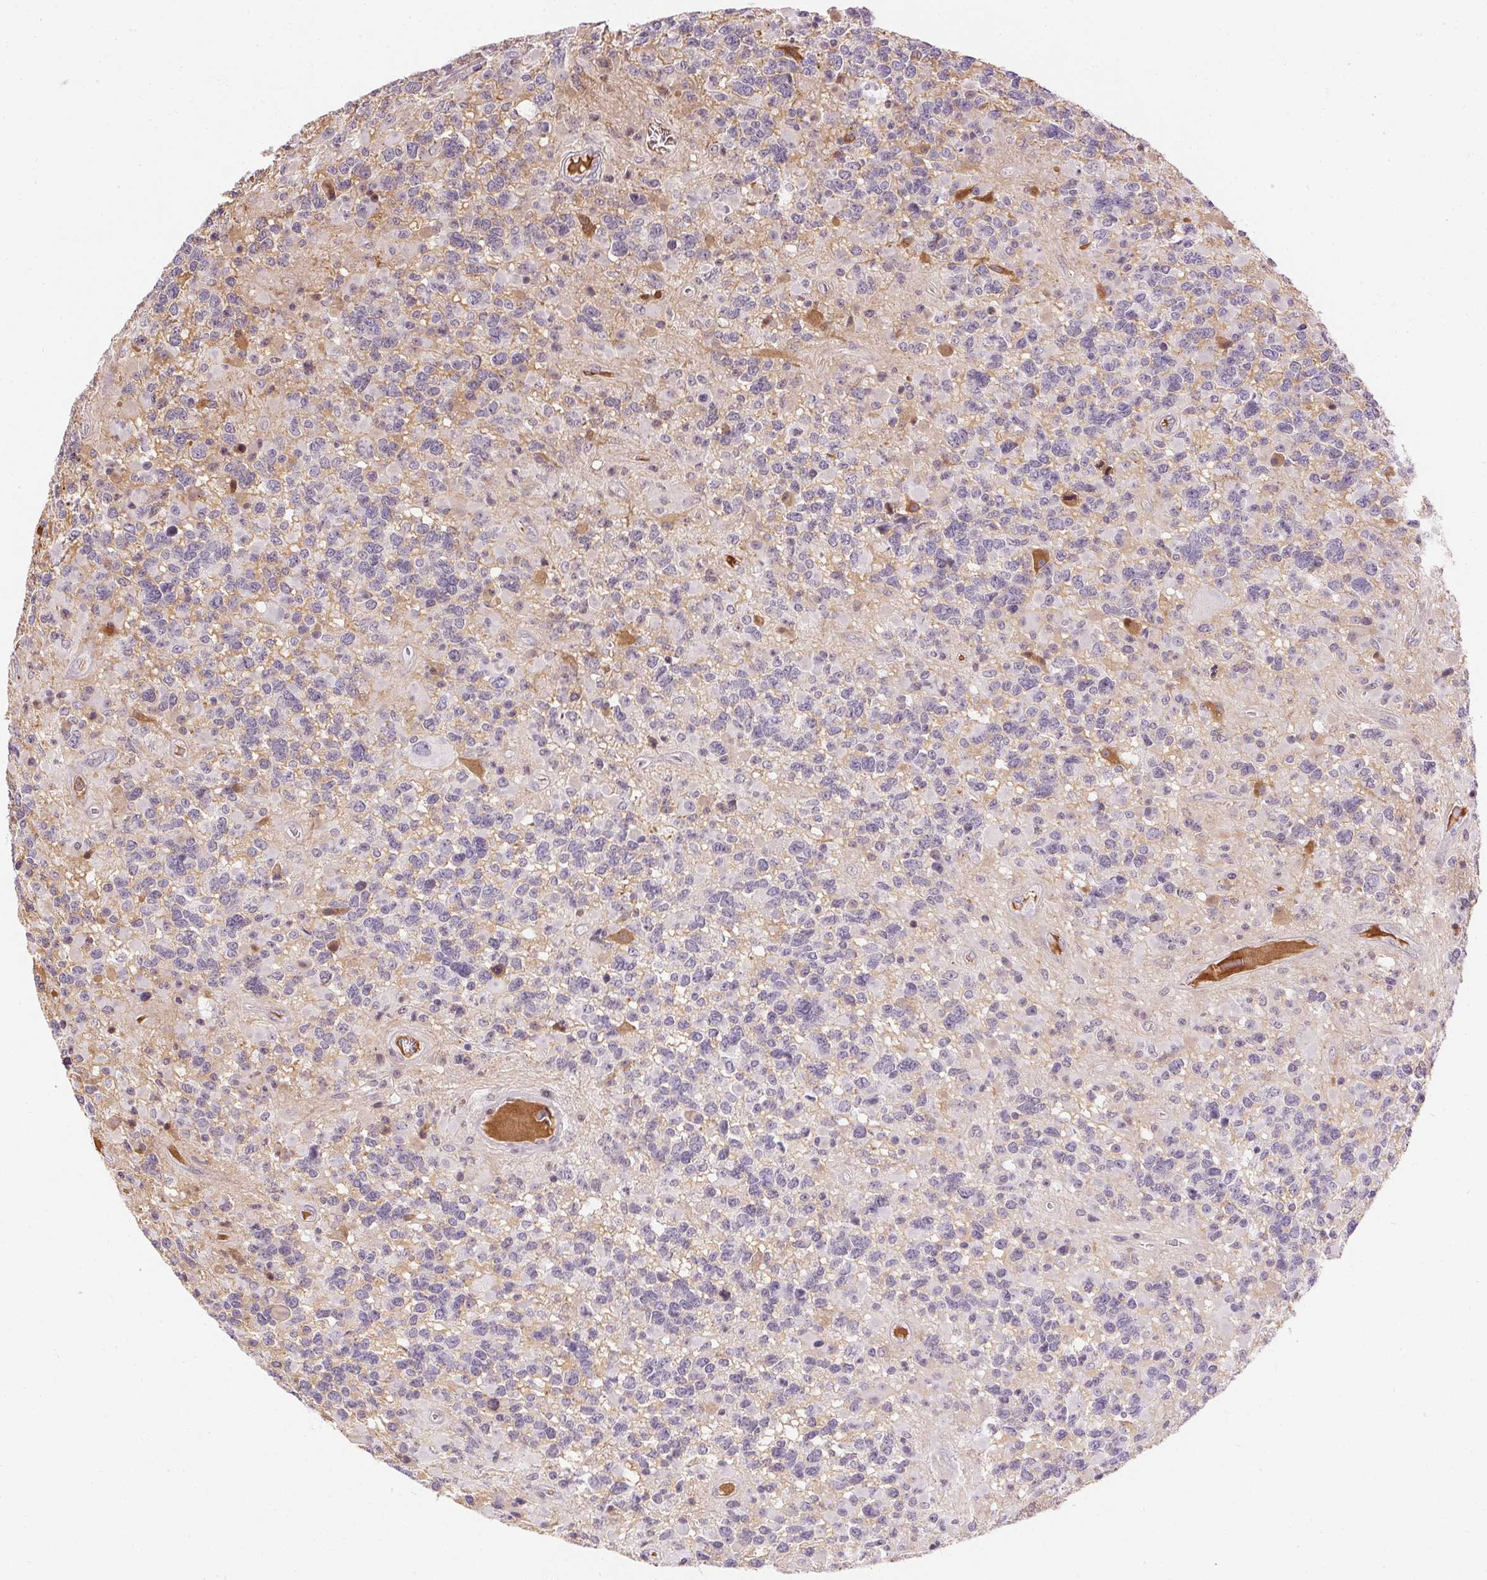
{"staining": {"intensity": "negative", "quantity": "none", "location": "none"}, "tissue": "glioma", "cell_type": "Tumor cells", "image_type": "cancer", "snomed": [{"axis": "morphology", "description": "Glioma, malignant, High grade"}, {"axis": "topography", "description": "Brain"}], "caption": "Immunohistochemical staining of human malignant glioma (high-grade) reveals no significant expression in tumor cells.", "gene": "ORM1", "patient": {"sex": "female", "age": 40}}